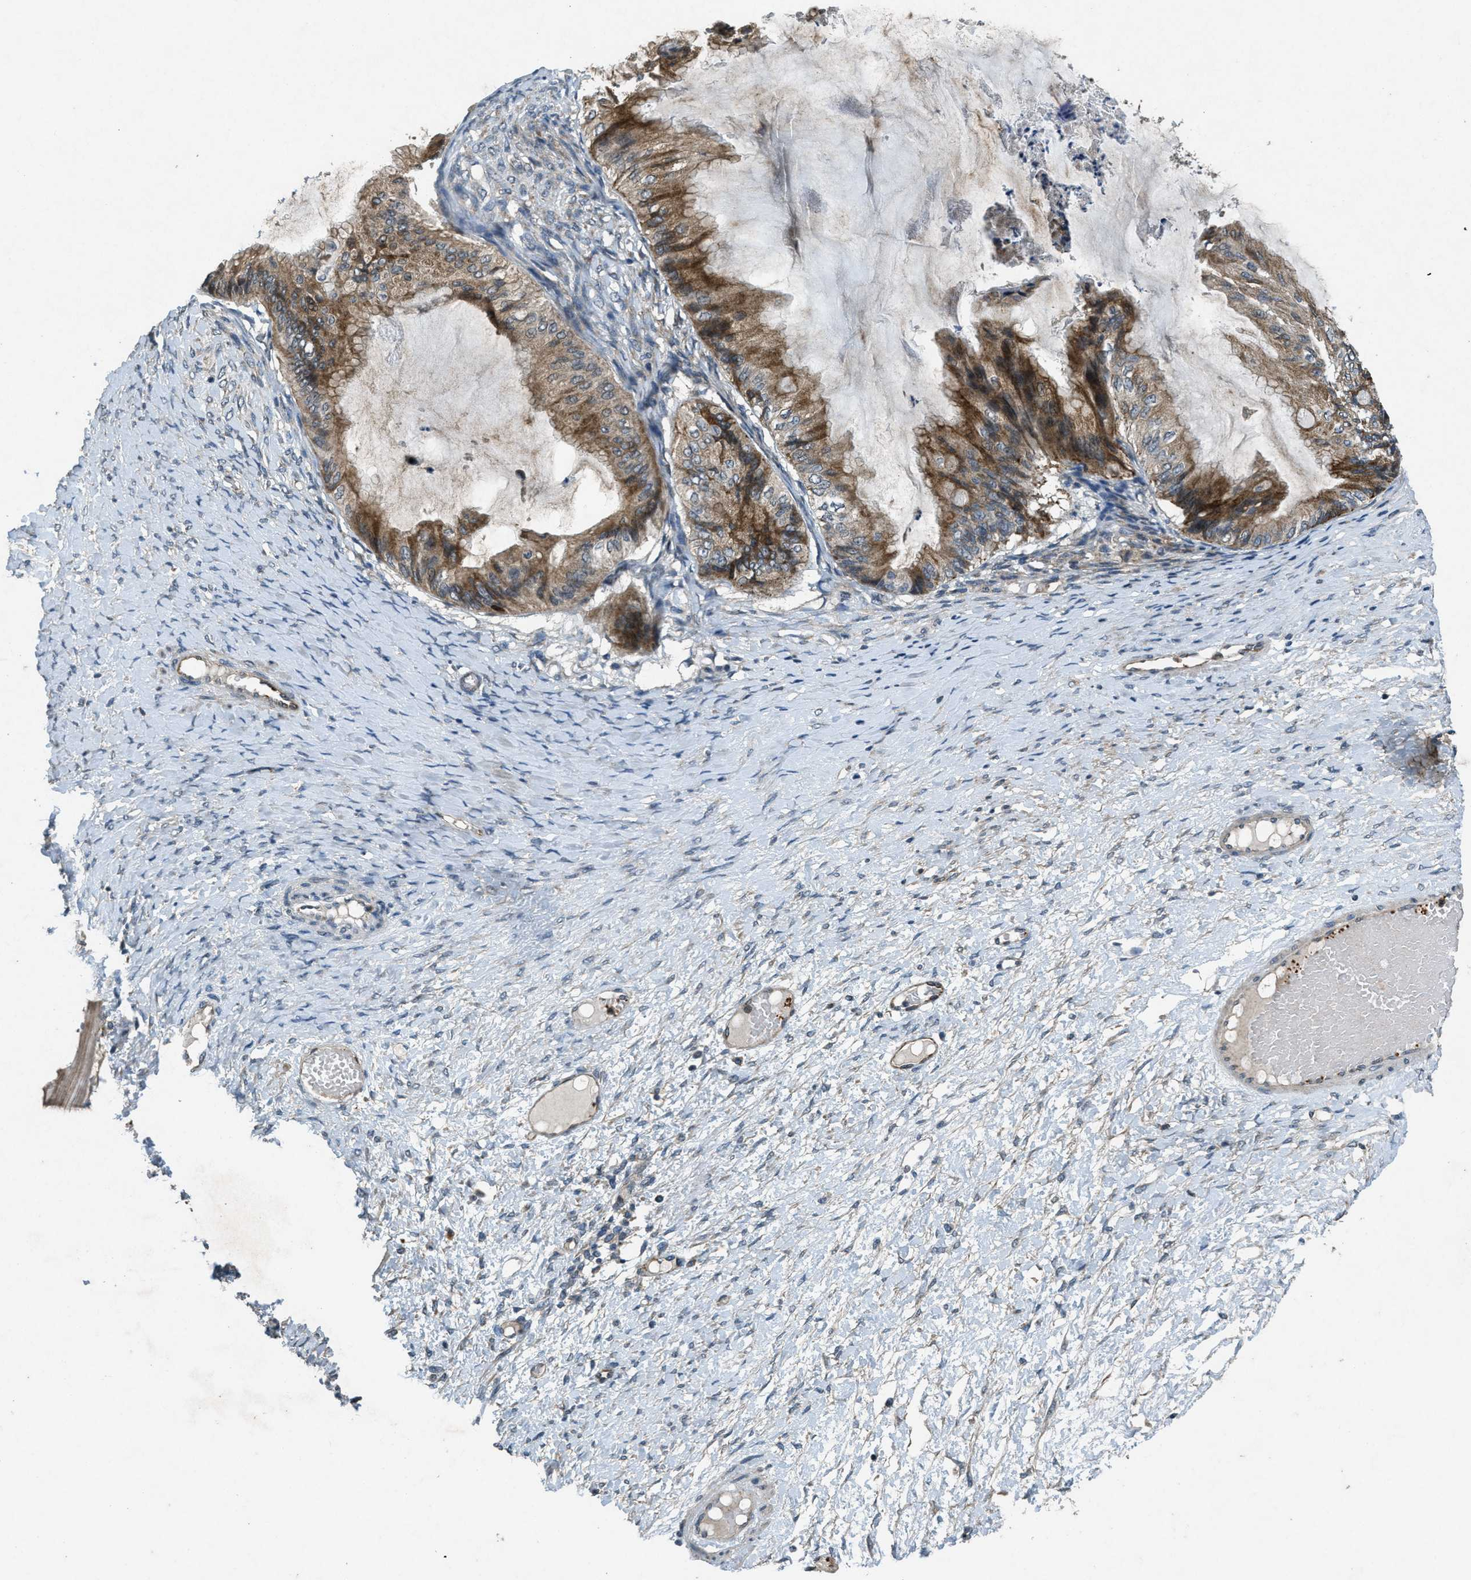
{"staining": {"intensity": "moderate", "quantity": ">75%", "location": "cytoplasmic/membranous"}, "tissue": "ovarian cancer", "cell_type": "Tumor cells", "image_type": "cancer", "snomed": [{"axis": "morphology", "description": "Cystadenocarcinoma, mucinous, NOS"}, {"axis": "topography", "description": "Ovary"}], "caption": "Immunohistochemical staining of human mucinous cystadenocarcinoma (ovarian) displays medium levels of moderate cytoplasmic/membranous protein positivity in approximately >75% of tumor cells.", "gene": "RAB3D", "patient": {"sex": "female", "age": 61}}